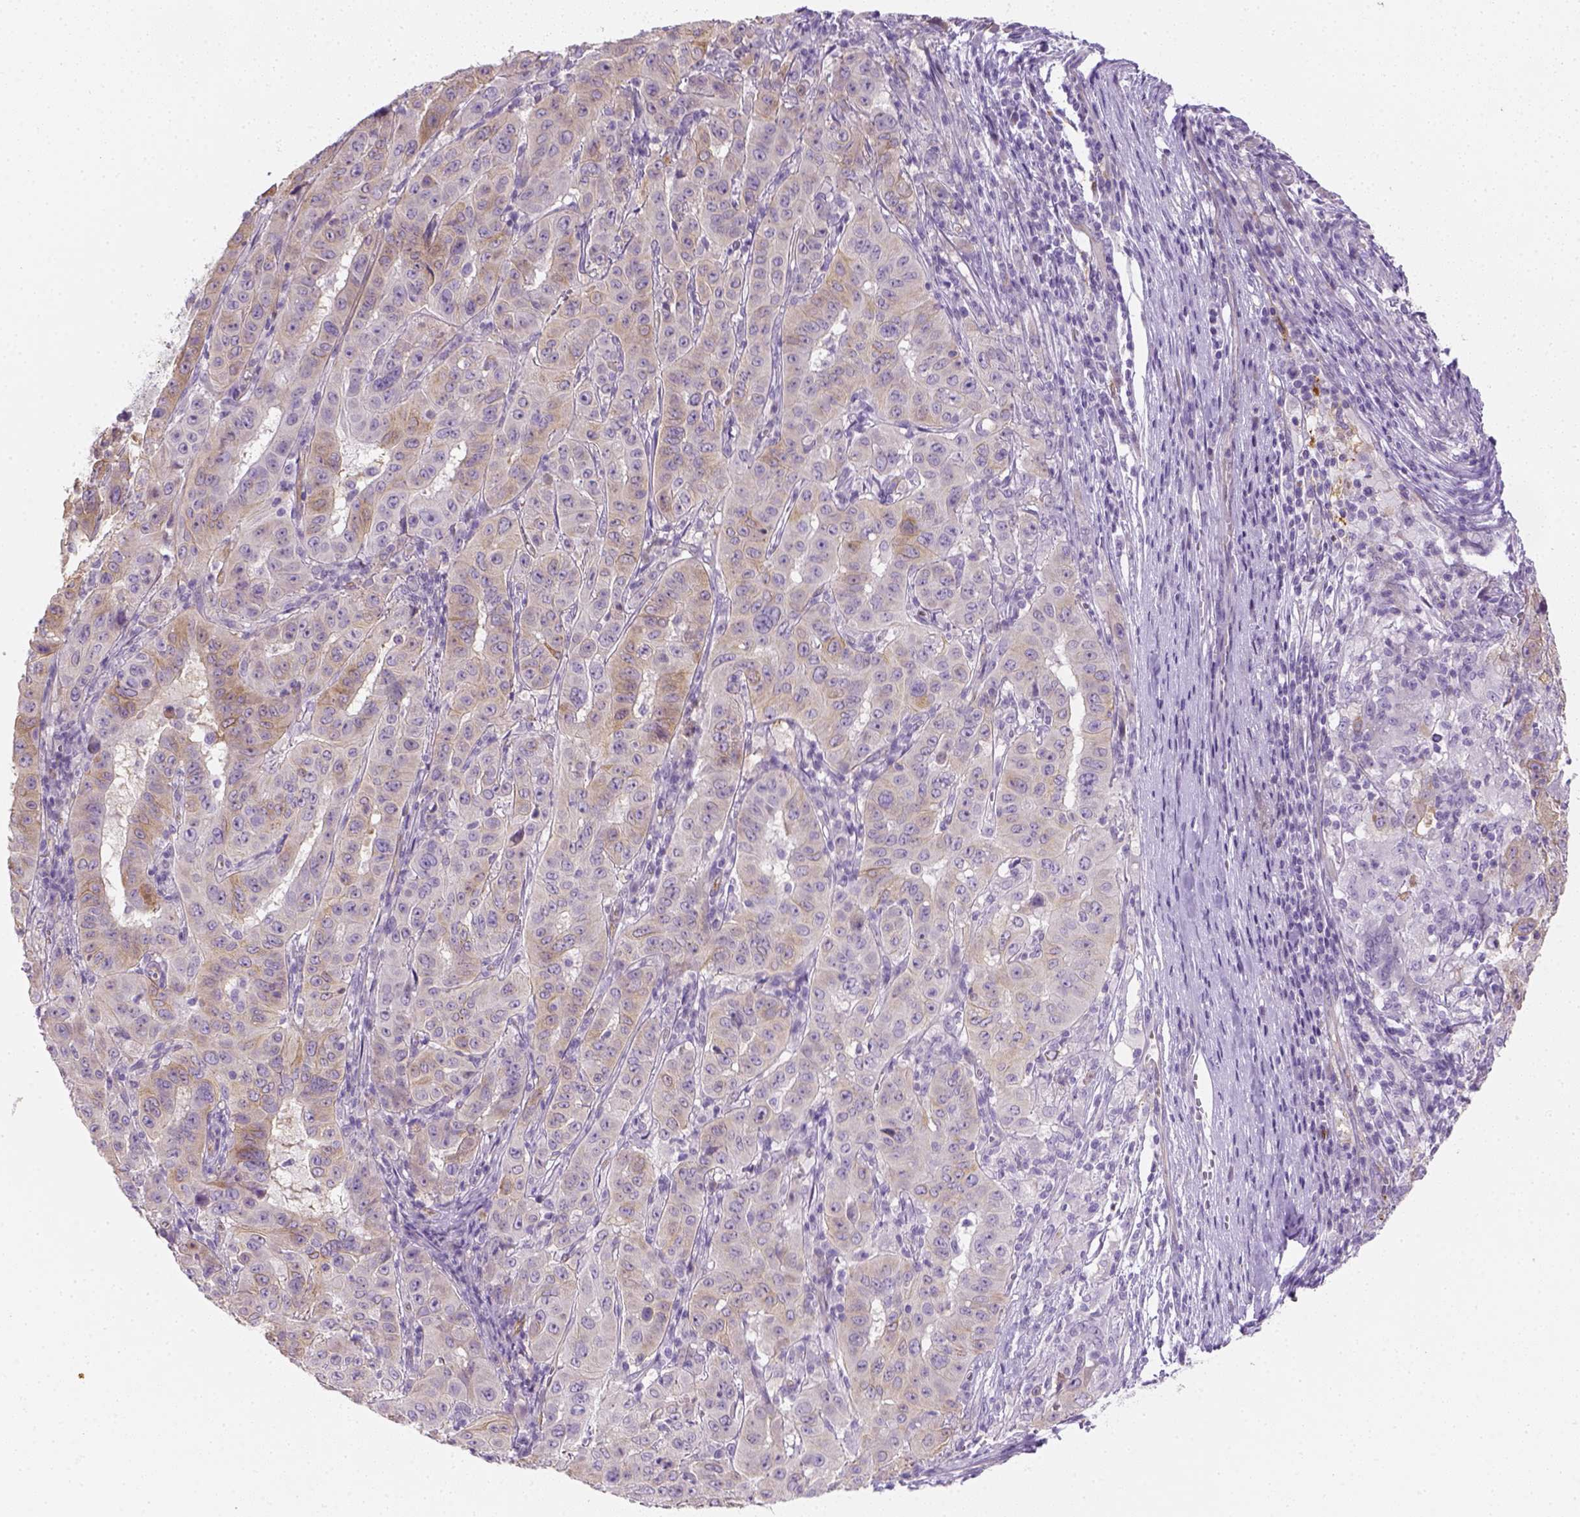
{"staining": {"intensity": "weak", "quantity": "<25%", "location": "cytoplasmic/membranous"}, "tissue": "pancreatic cancer", "cell_type": "Tumor cells", "image_type": "cancer", "snomed": [{"axis": "morphology", "description": "Adenocarcinoma, NOS"}, {"axis": "topography", "description": "Pancreas"}], "caption": "The immunohistochemistry (IHC) photomicrograph has no significant expression in tumor cells of pancreatic cancer tissue.", "gene": "CACNB1", "patient": {"sex": "male", "age": 63}}